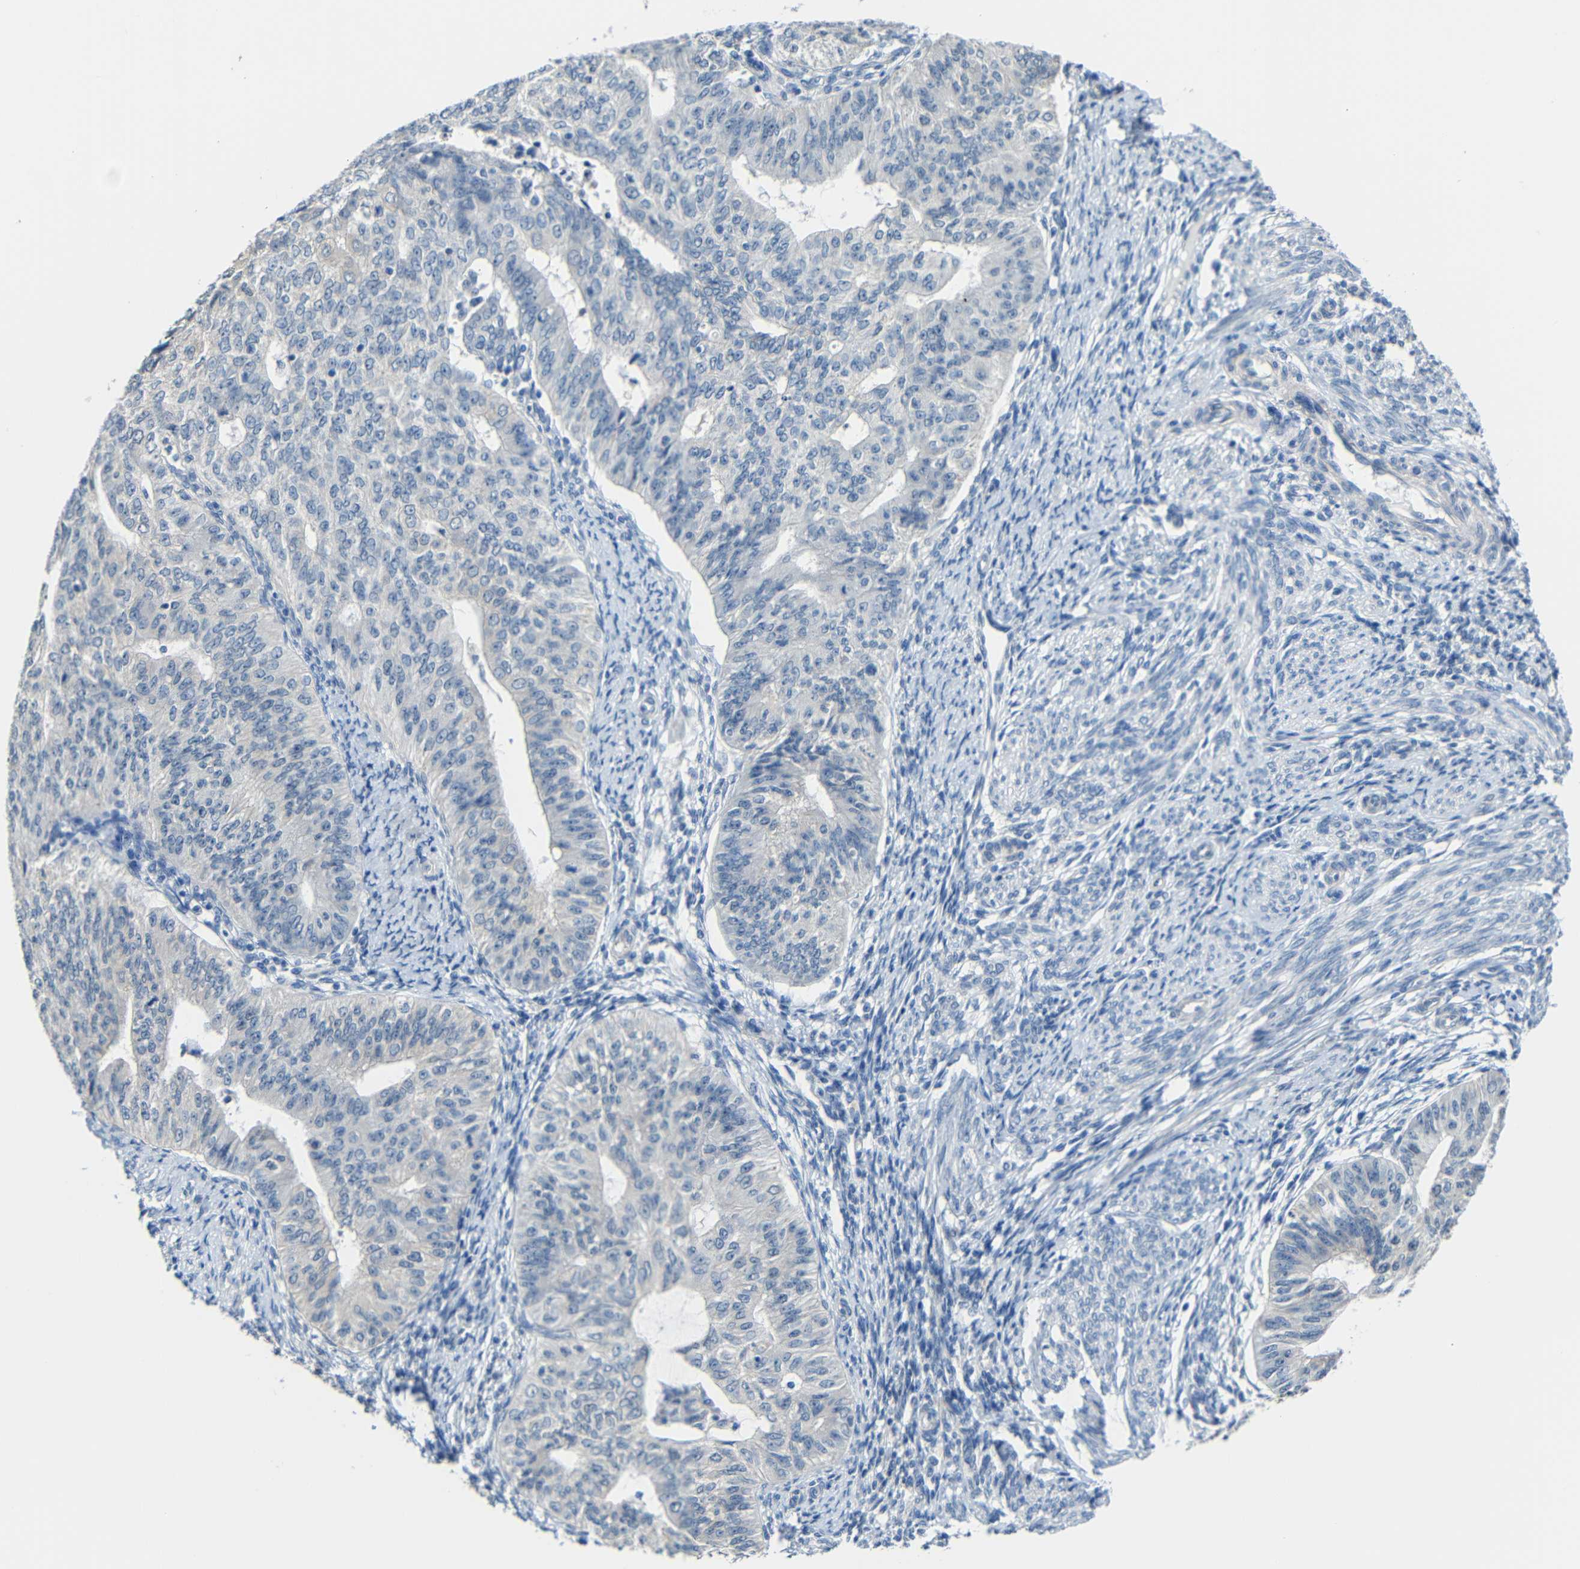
{"staining": {"intensity": "negative", "quantity": "none", "location": "none"}, "tissue": "endometrial cancer", "cell_type": "Tumor cells", "image_type": "cancer", "snomed": [{"axis": "morphology", "description": "Adenocarcinoma, NOS"}, {"axis": "topography", "description": "Endometrium"}], "caption": "High magnification brightfield microscopy of endometrial cancer (adenocarcinoma) stained with DAB (brown) and counterstained with hematoxylin (blue): tumor cells show no significant positivity.", "gene": "STBD1", "patient": {"sex": "female", "age": 32}}